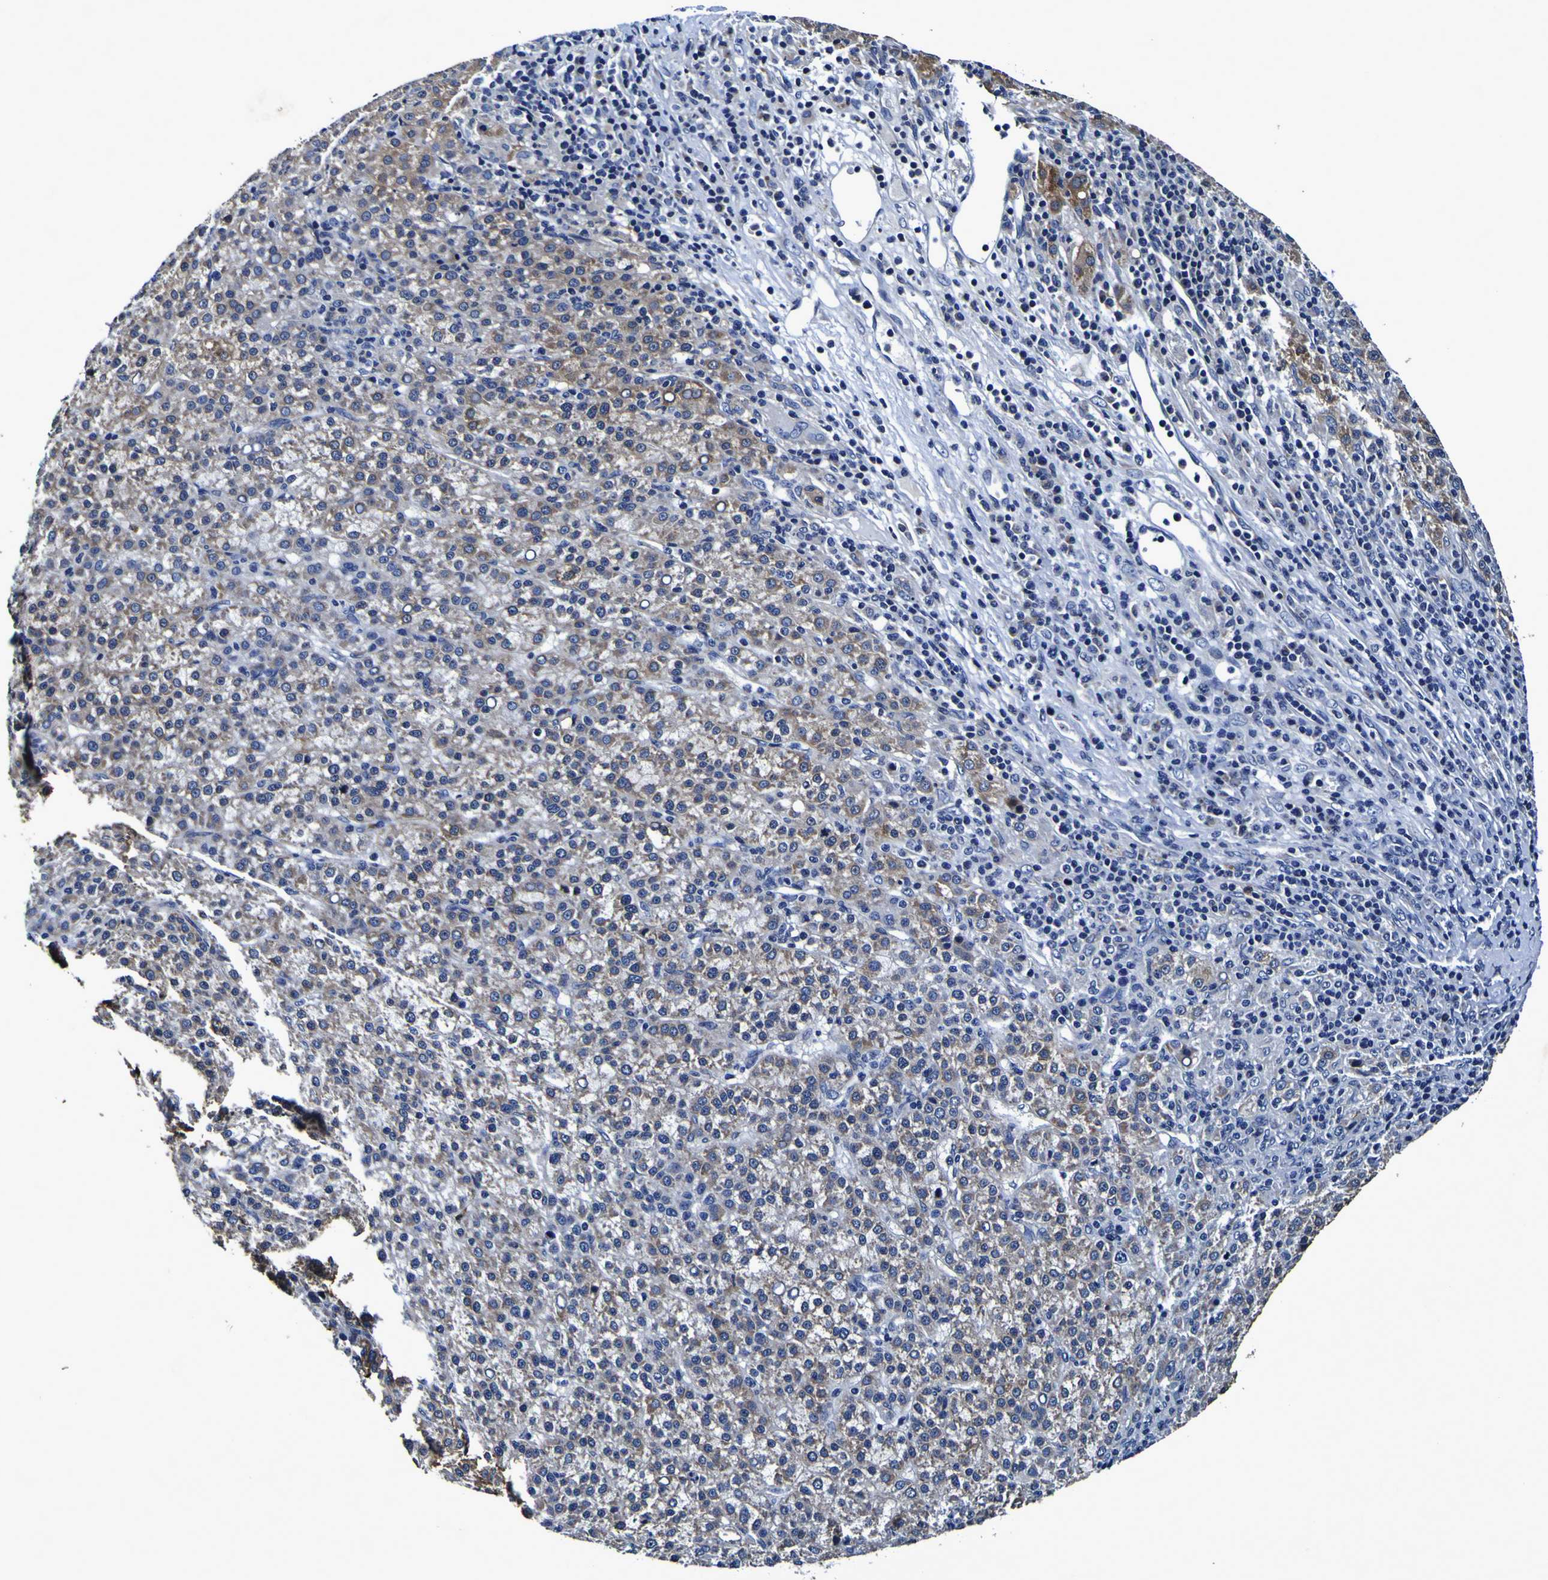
{"staining": {"intensity": "moderate", "quantity": "25%-75%", "location": "cytoplasmic/membranous"}, "tissue": "liver cancer", "cell_type": "Tumor cells", "image_type": "cancer", "snomed": [{"axis": "morphology", "description": "Carcinoma, Hepatocellular, NOS"}, {"axis": "topography", "description": "Liver"}], "caption": "This is an image of immunohistochemistry (IHC) staining of liver hepatocellular carcinoma, which shows moderate staining in the cytoplasmic/membranous of tumor cells.", "gene": "PANK4", "patient": {"sex": "female", "age": 58}}